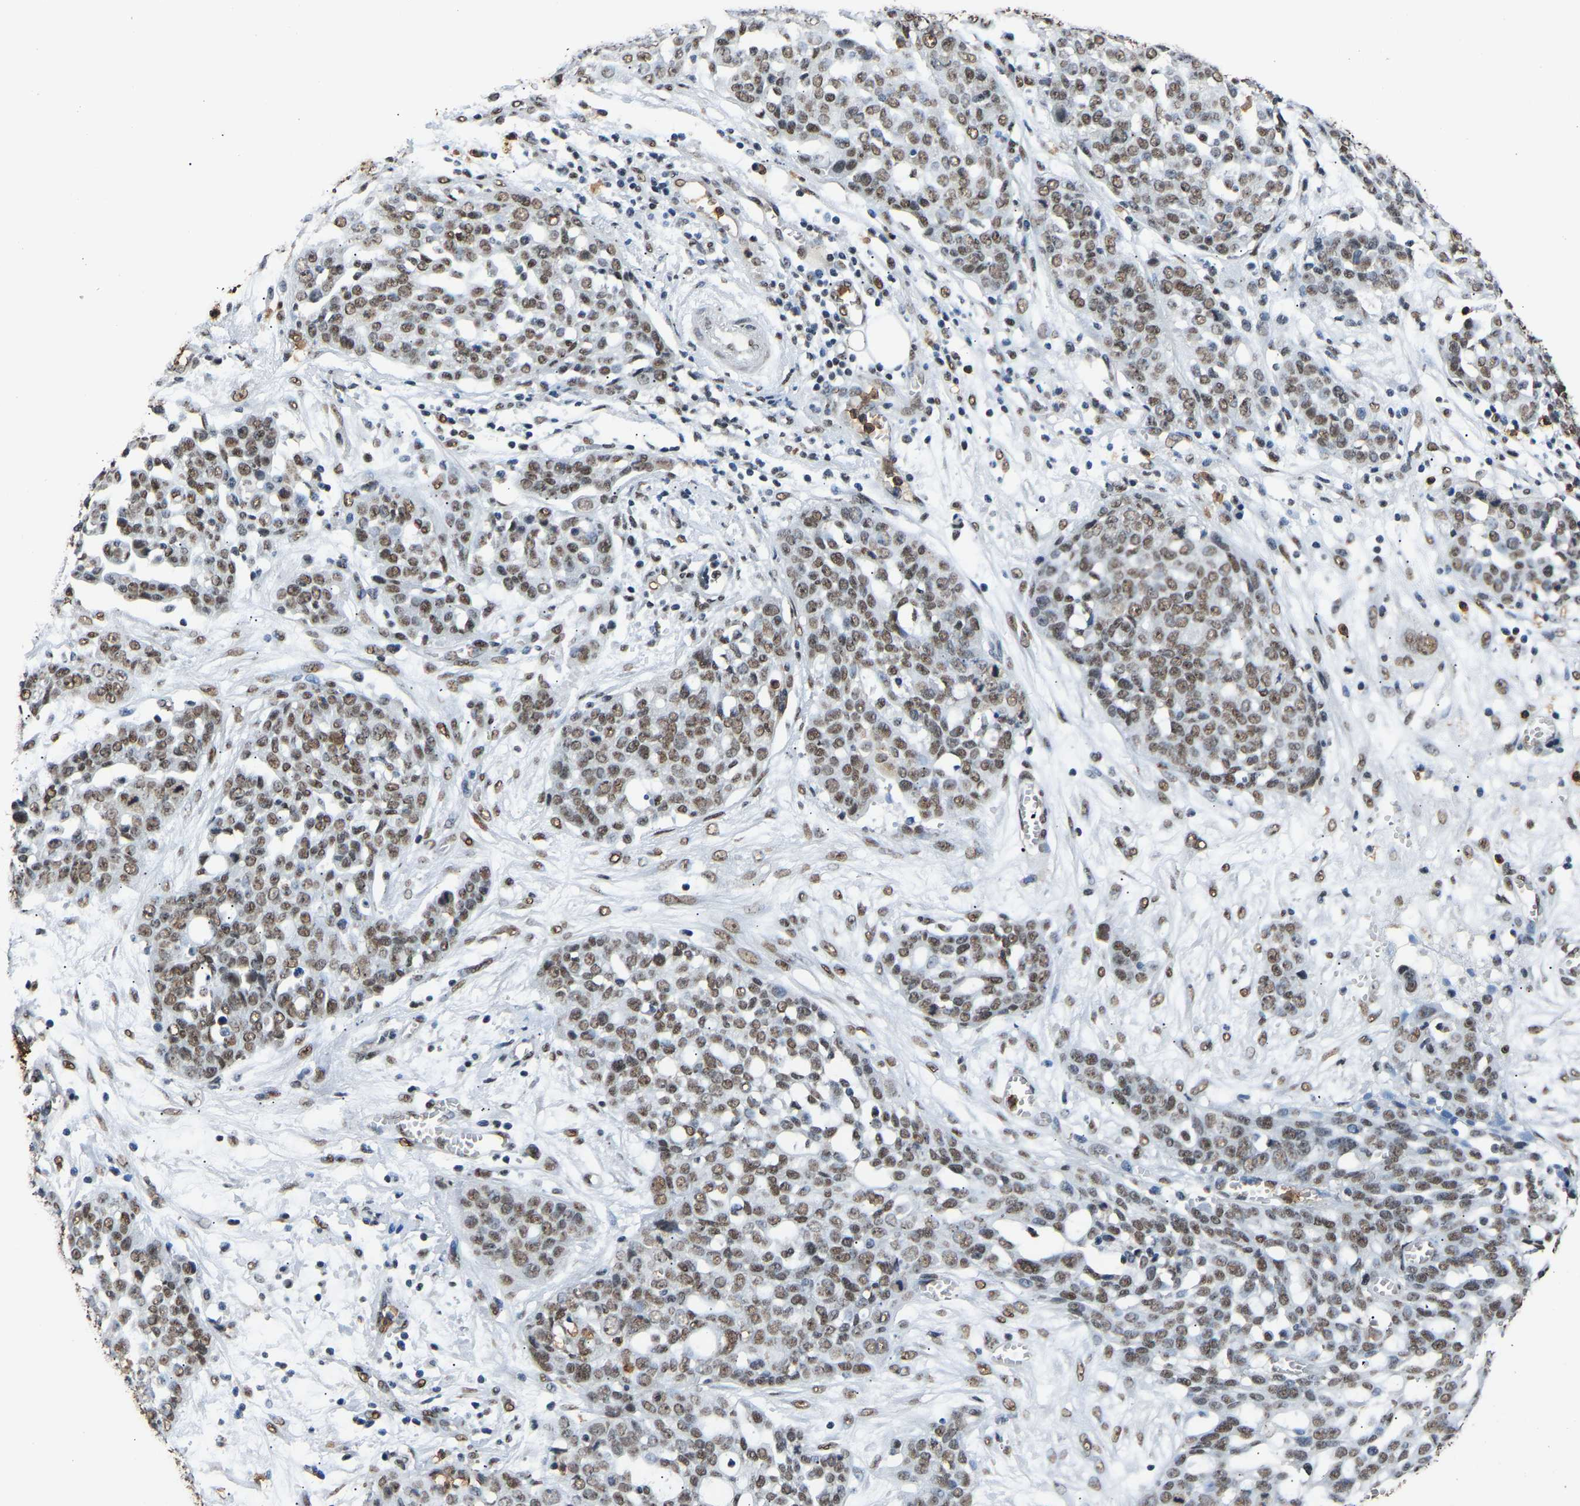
{"staining": {"intensity": "moderate", "quantity": ">75%", "location": "nuclear"}, "tissue": "ovarian cancer", "cell_type": "Tumor cells", "image_type": "cancer", "snomed": [{"axis": "morphology", "description": "Cystadenocarcinoma, serous, NOS"}, {"axis": "topography", "description": "Soft tissue"}, {"axis": "topography", "description": "Ovary"}], "caption": "A photomicrograph of ovarian serous cystadenocarcinoma stained for a protein exhibits moderate nuclear brown staining in tumor cells. Using DAB (brown) and hematoxylin (blue) stains, captured at high magnification using brightfield microscopy.", "gene": "SAFB", "patient": {"sex": "female", "age": 57}}